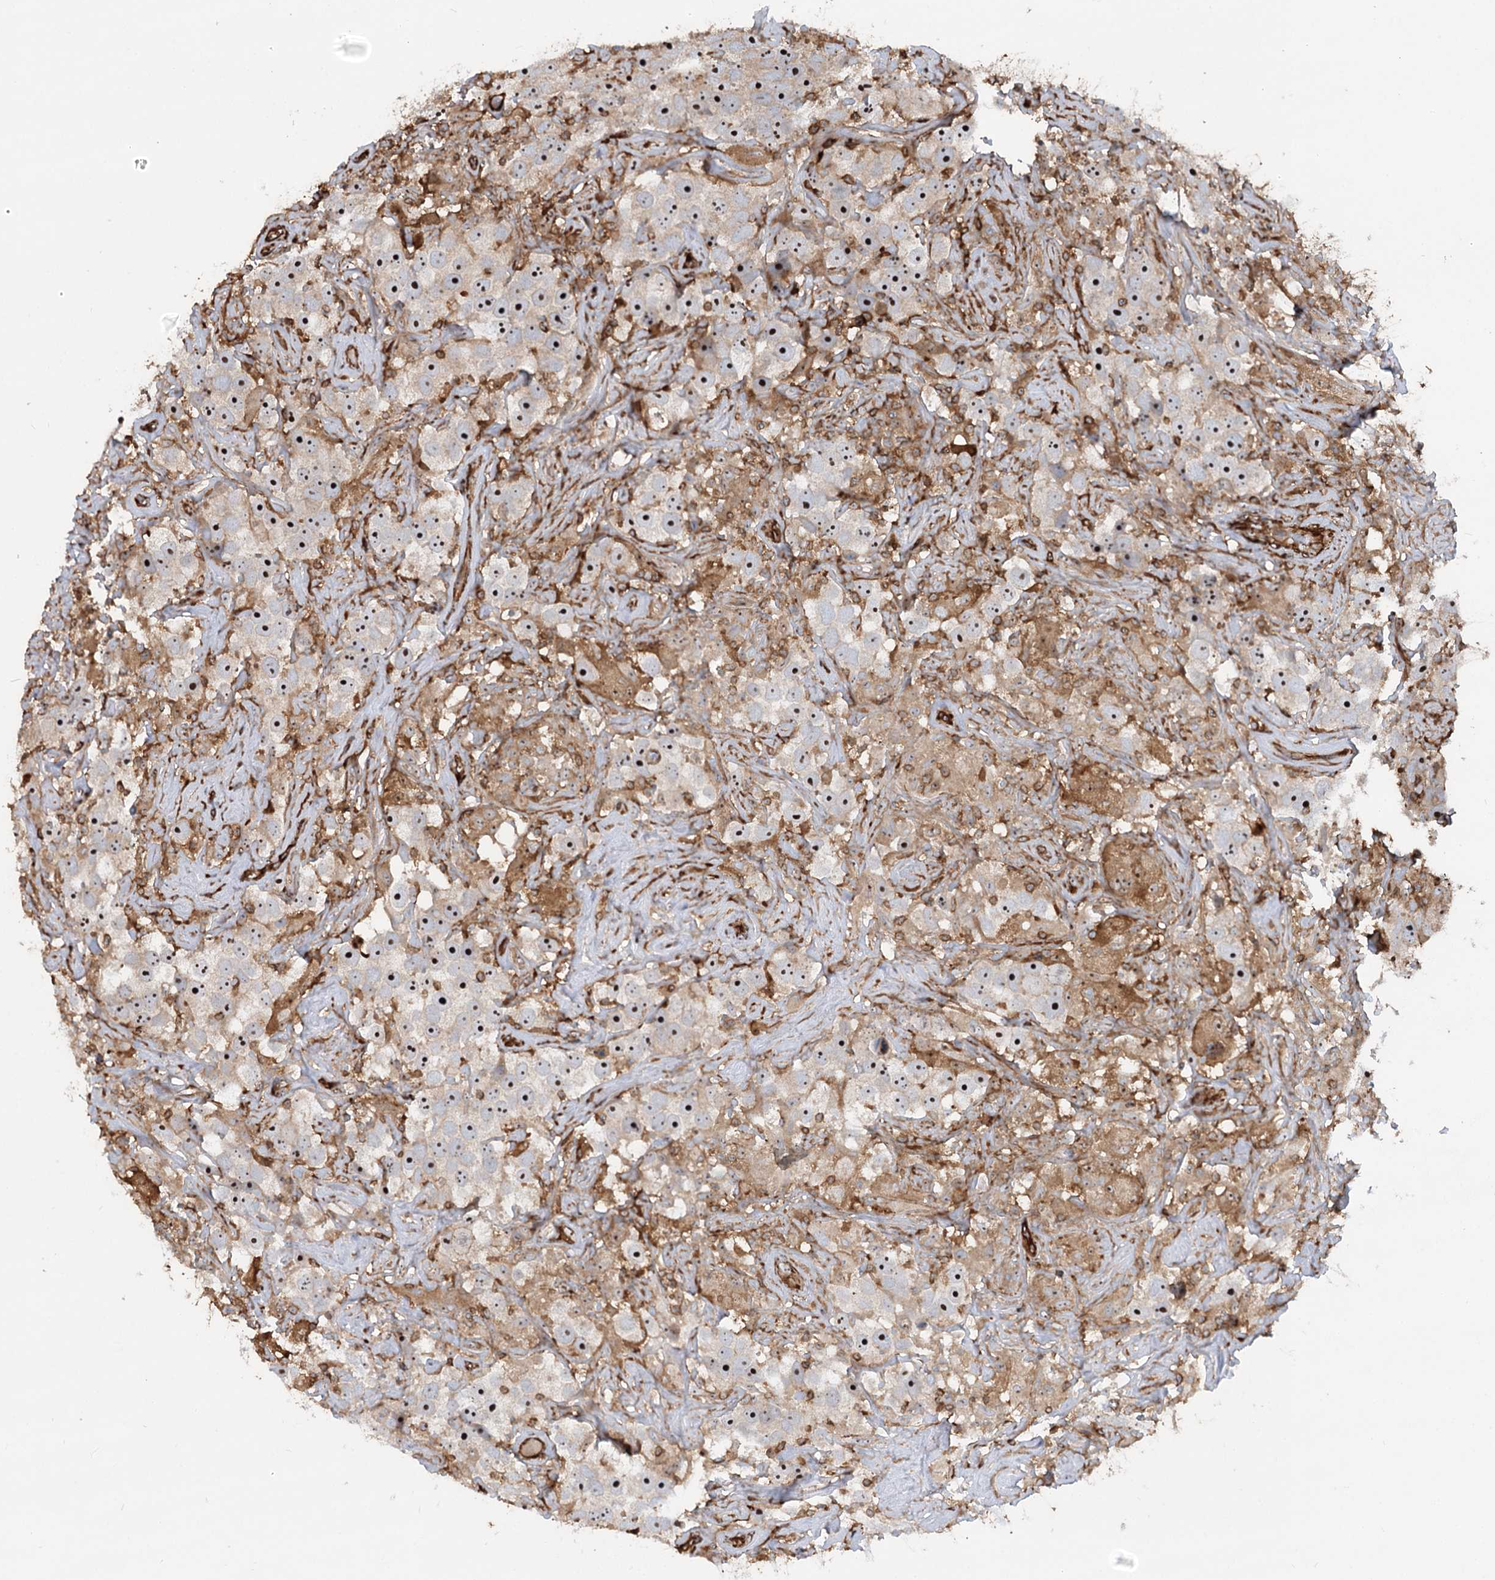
{"staining": {"intensity": "moderate", "quantity": ">75%", "location": "nuclear"}, "tissue": "testis cancer", "cell_type": "Tumor cells", "image_type": "cancer", "snomed": [{"axis": "morphology", "description": "Seminoma, NOS"}, {"axis": "topography", "description": "Testis"}], "caption": "Protein expression analysis of human testis cancer (seminoma) reveals moderate nuclear staining in about >75% of tumor cells.", "gene": "WDR36", "patient": {"sex": "male", "age": 49}}